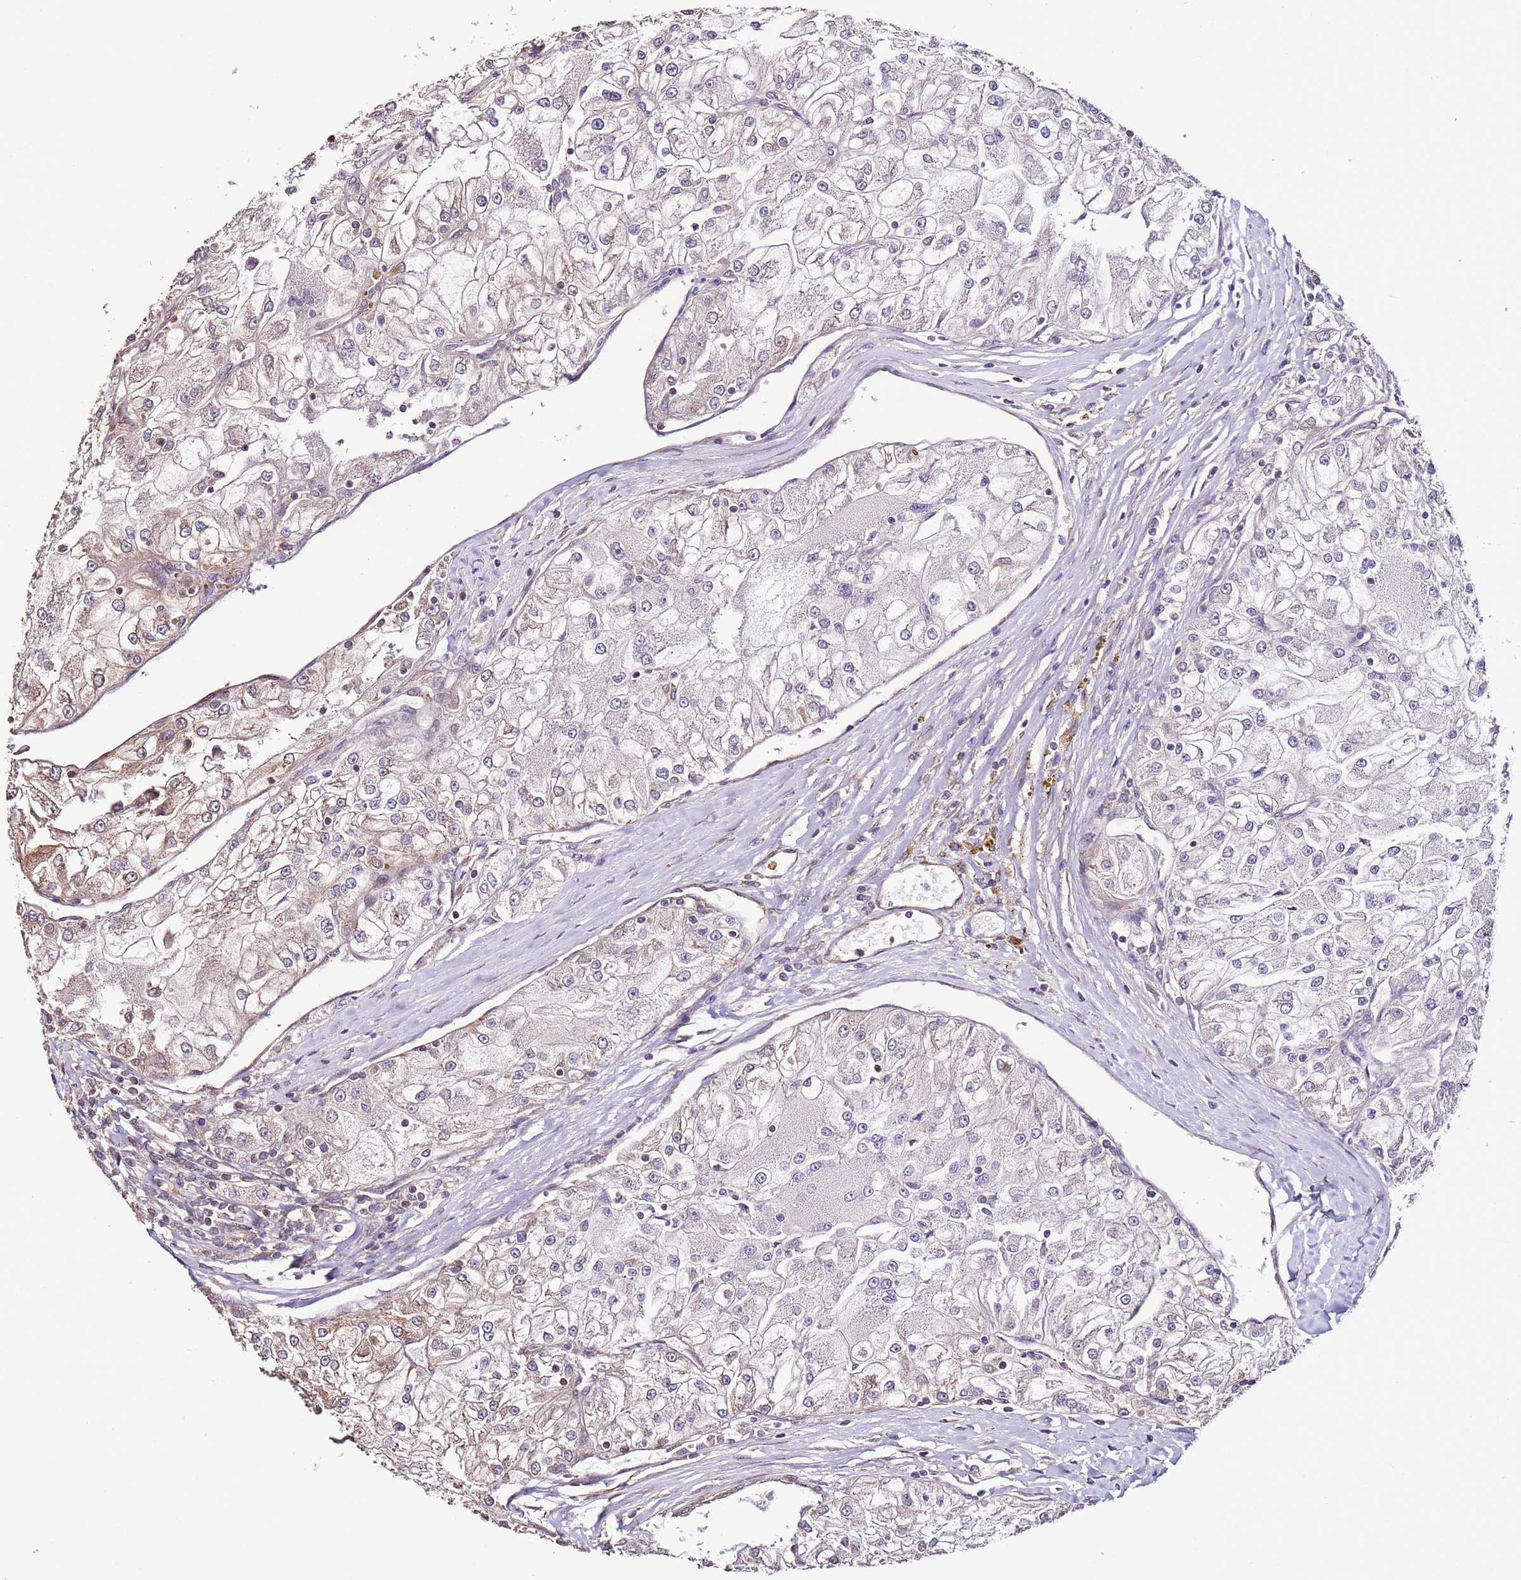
{"staining": {"intensity": "negative", "quantity": "none", "location": "none"}, "tissue": "renal cancer", "cell_type": "Tumor cells", "image_type": "cancer", "snomed": [{"axis": "morphology", "description": "Adenocarcinoma, NOS"}, {"axis": "topography", "description": "Kidney"}], "caption": "There is no significant positivity in tumor cells of adenocarcinoma (renal). The staining is performed using DAB brown chromogen with nuclei counter-stained in using hematoxylin.", "gene": "SLC41A3", "patient": {"sex": "female", "age": 72}}